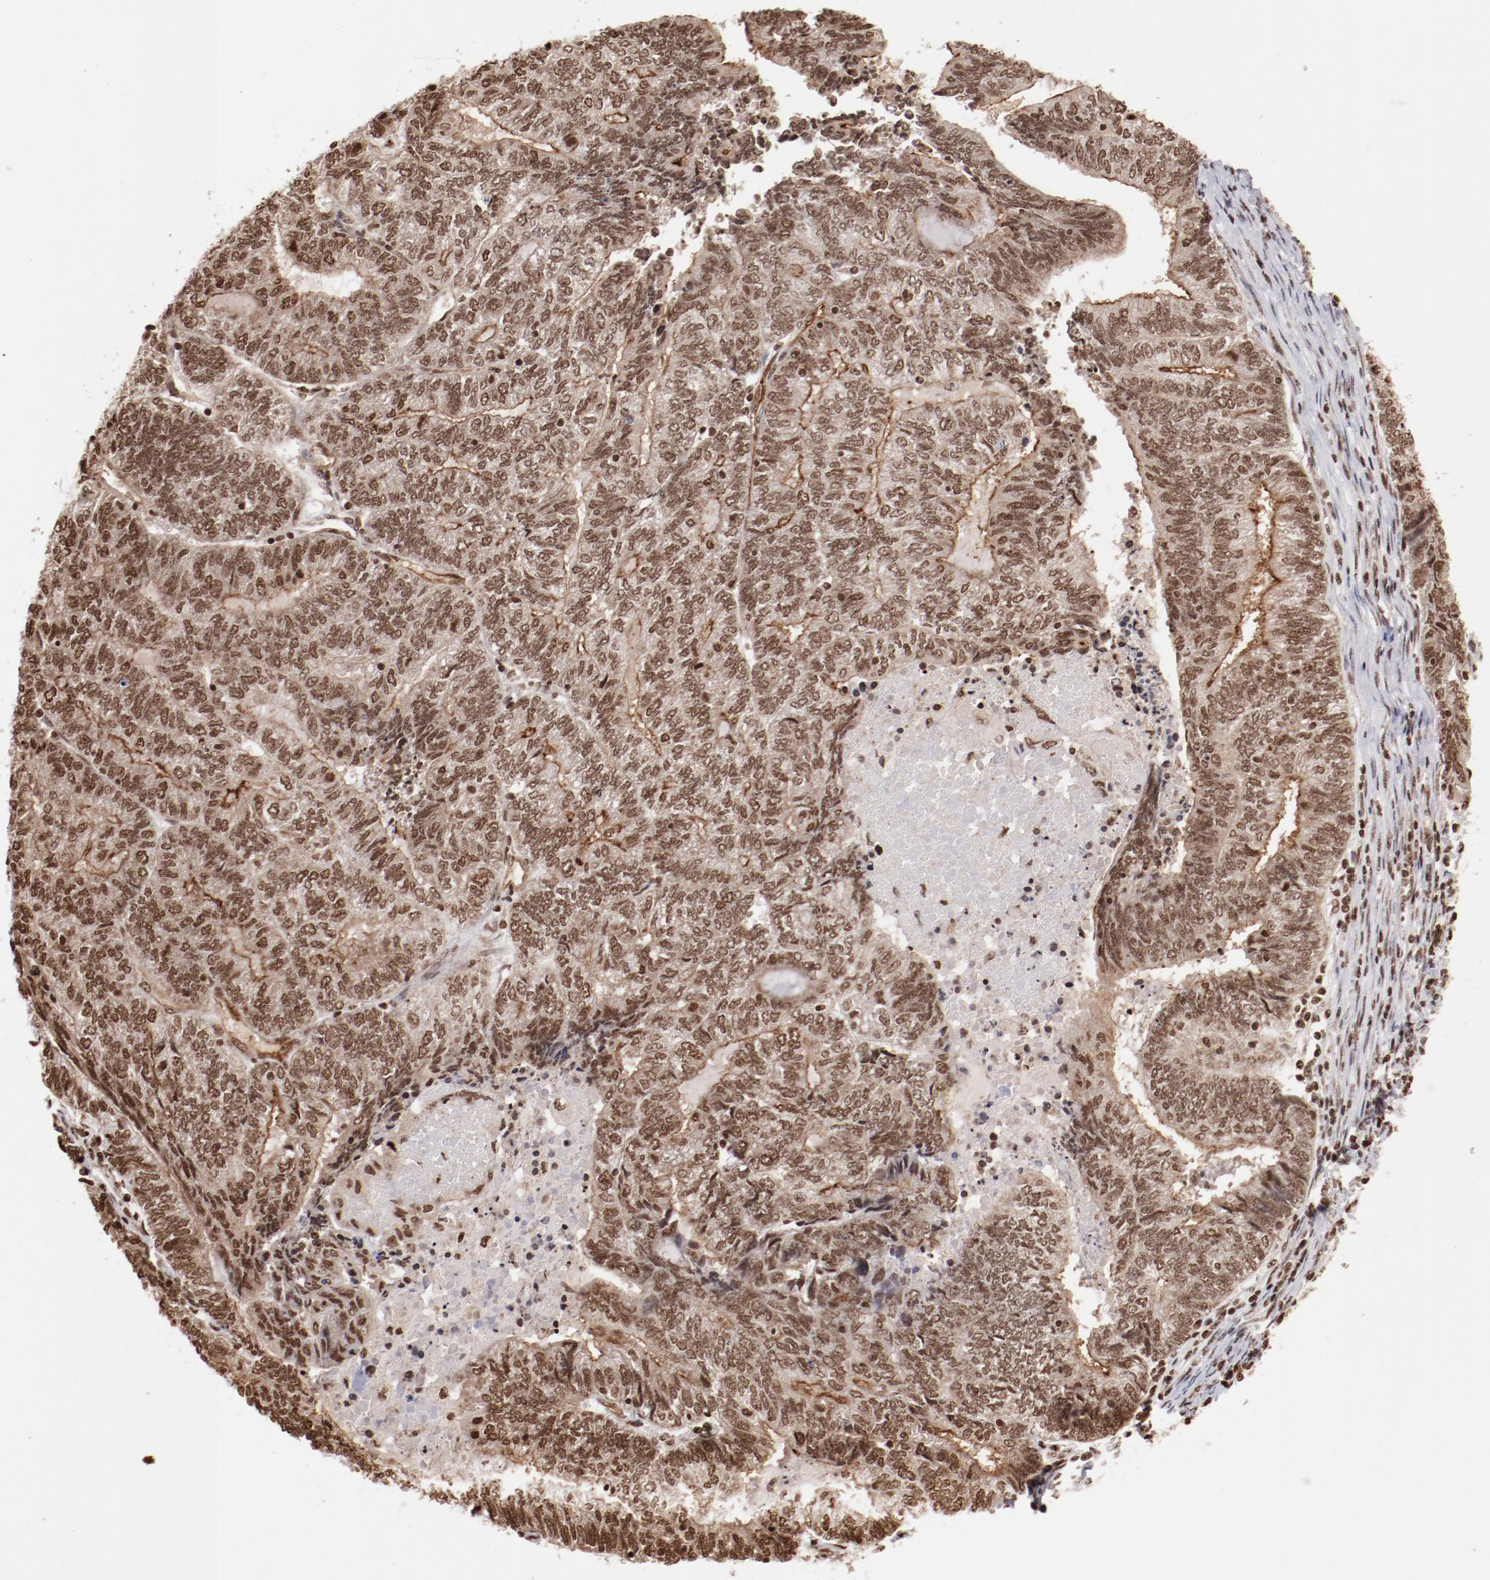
{"staining": {"intensity": "moderate", "quantity": ">75%", "location": "nuclear"}, "tissue": "endometrial cancer", "cell_type": "Tumor cells", "image_type": "cancer", "snomed": [{"axis": "morphology", "description": "Adenocarcinoma, NOS"}, {"axis": "topography", "description": "Uterus"}, {"axis": "topography", "description": "Endometrium"}], "caption": "Immunohistochemical staining of endometrial cancer (adenocarcinoma) demonstrates medium levels of moderate nuclear protein expression in approximately >75% of tumor cells.", "gene": "ABL2", "patient": {"sex": "female", "age": 70}}